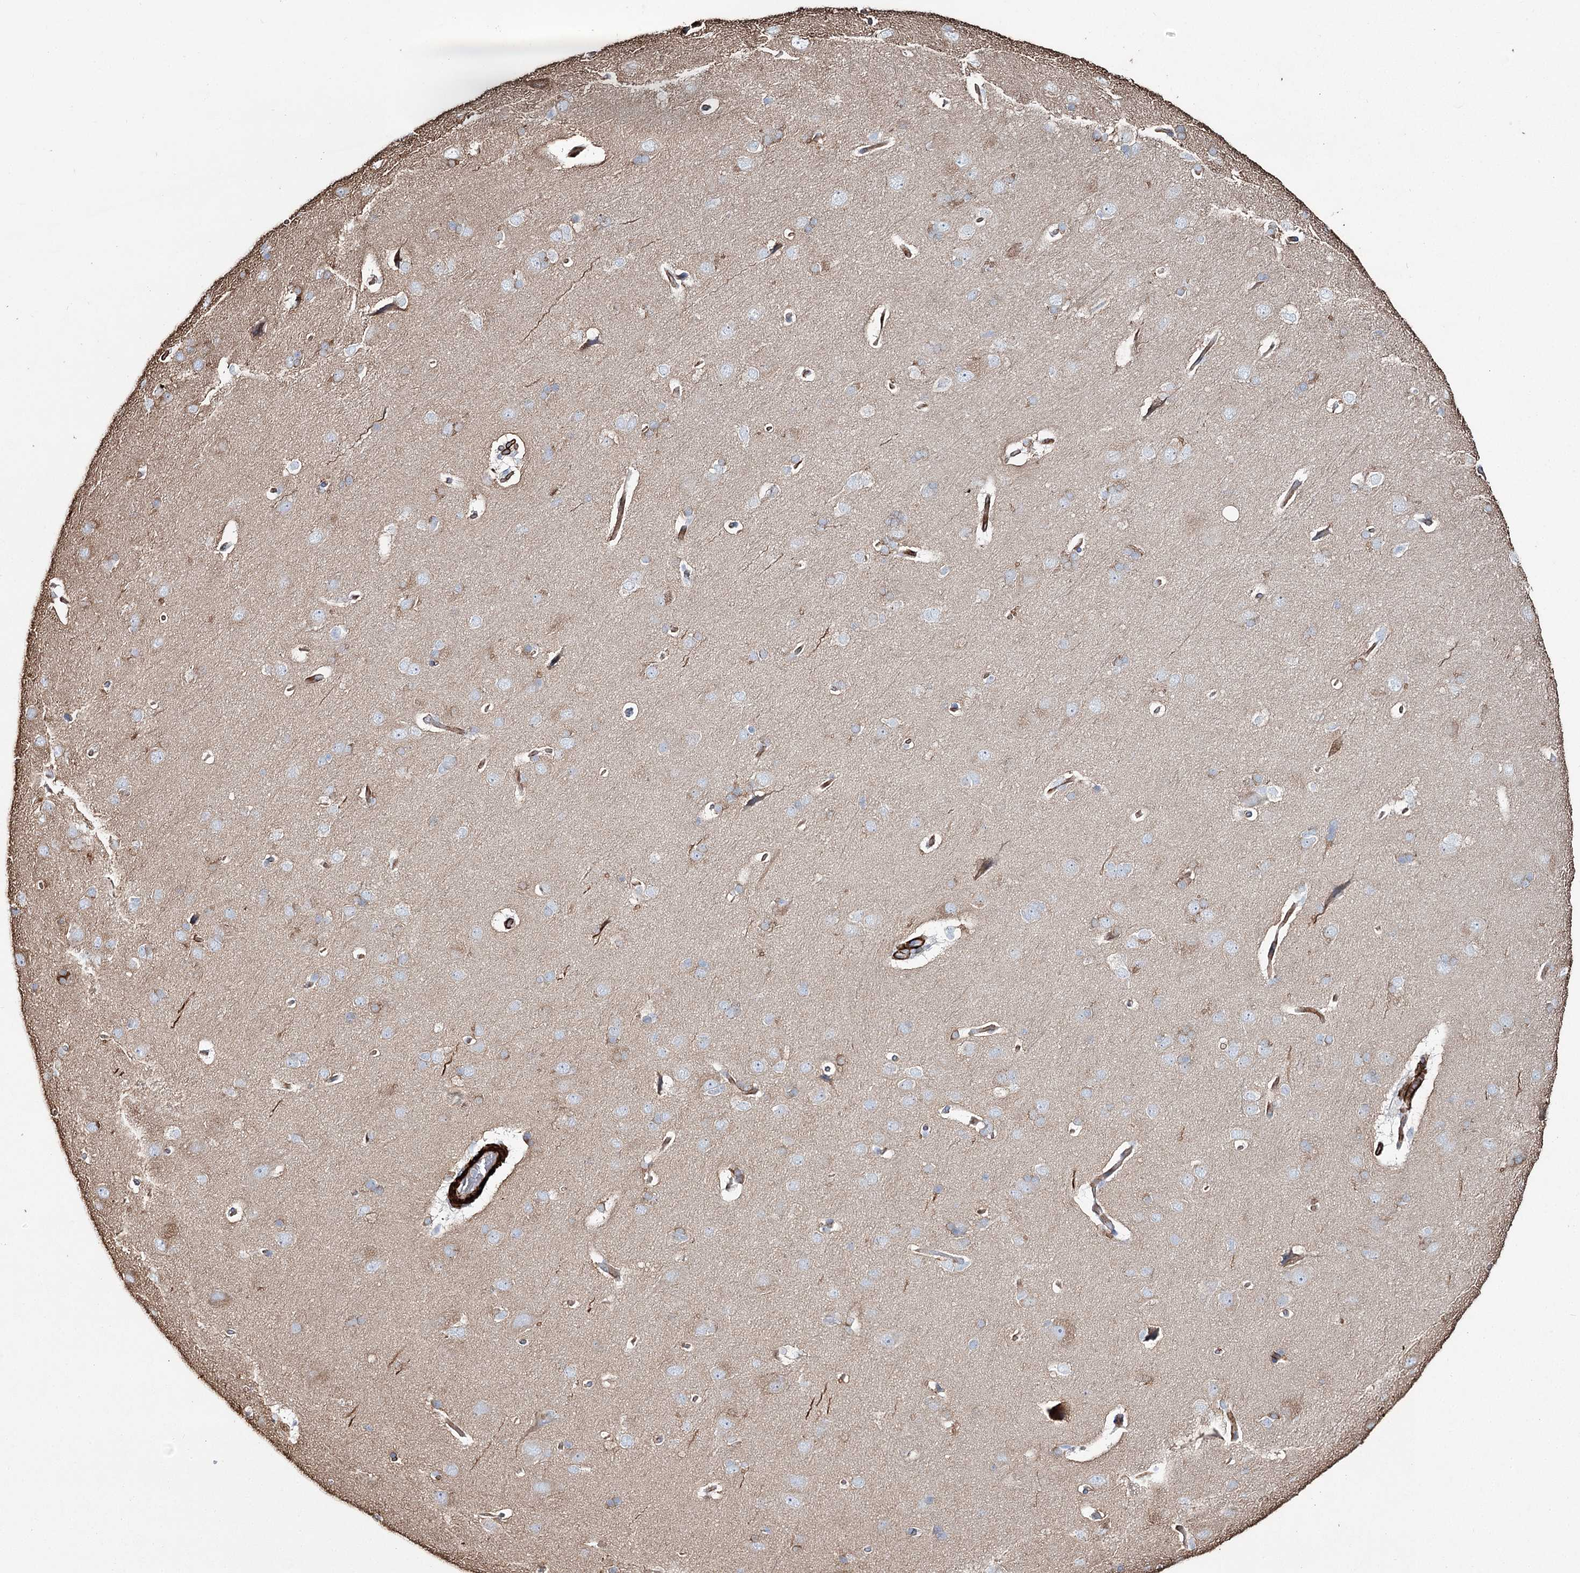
{"staining": {"intensity": "moderate", "quantity": ">75%", "location": "cytoplasmic/membranous"}, "tissue": "cerebral cortex", "cell_type": "Endothelial cells", "image_type": "normal", "snomed": [{"axis": "morphology", "description": "Normal tissue, NOS"}, {"axis": "topography", "description": "Cerebral cortex"}], "caption": "Moderate cytoplasmic/membranous staining is seen in approximately >75% of endothelial cells in unremarkable cerebral cortex.", "gene": "SUMF1", "patient": {"sex": "male", "age": 62}}